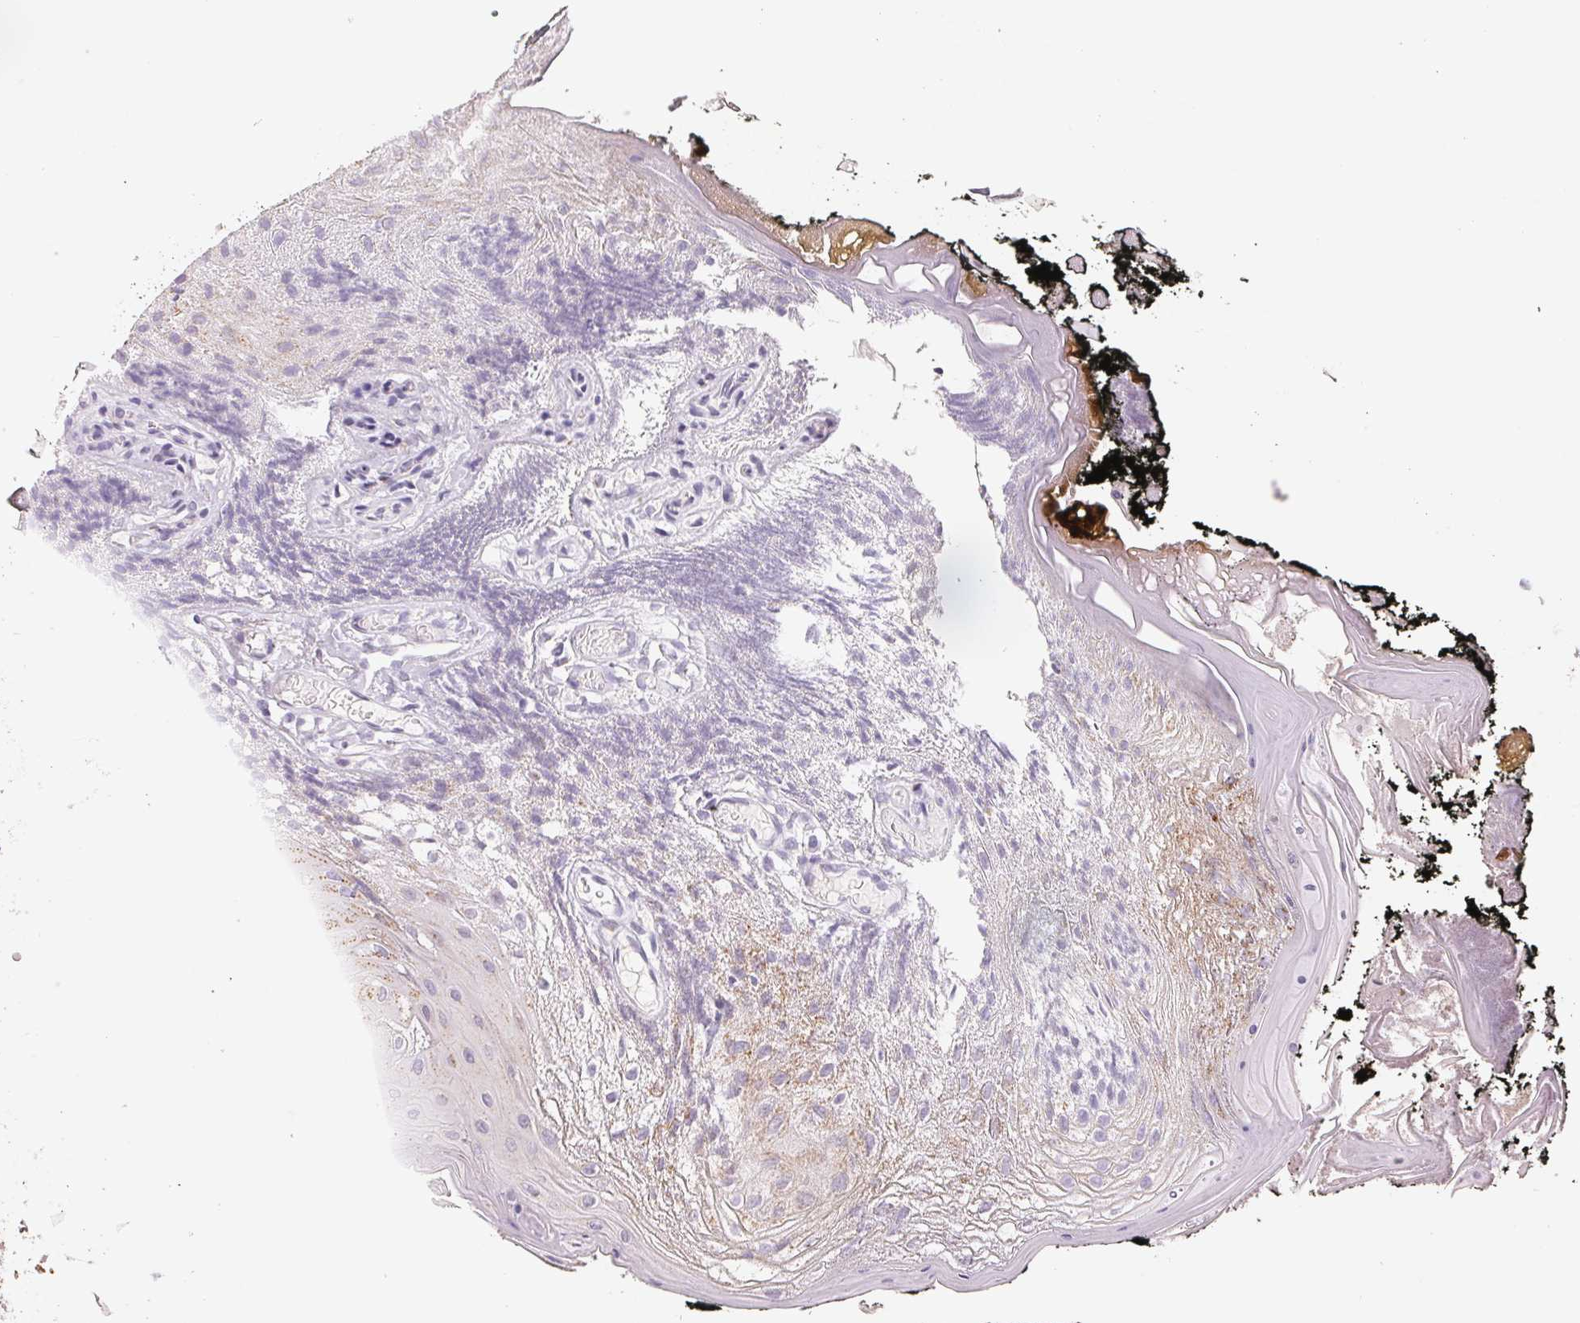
{"staining": {"intensity": "weak", "quantity": "<25%", "location": "cytoplasmic/membranous"}, "tissue": "oral mucosa", "cell_type": "Squamous epithelial cells", "image_type": "normal", "snomed": [{"axis": "morphology", "description": "Normal tissue, NOS"}, {"axis": "morphology", "description": "Squamous cell carcinoma, NOS"}, {"axis": "topography", "description": "Oral tissue"}, {"axis": "topography", "description": "Head-Neck"}], "caption": "This micrograph is of unremarkable oral mucosa stained with IHC to label a protein in brown with the nuclei are counter-stained blue. There is no staining in squamous epithelial cells.", "gene": "GALNT7", "patient": {"sex": "male", "age": 69}}